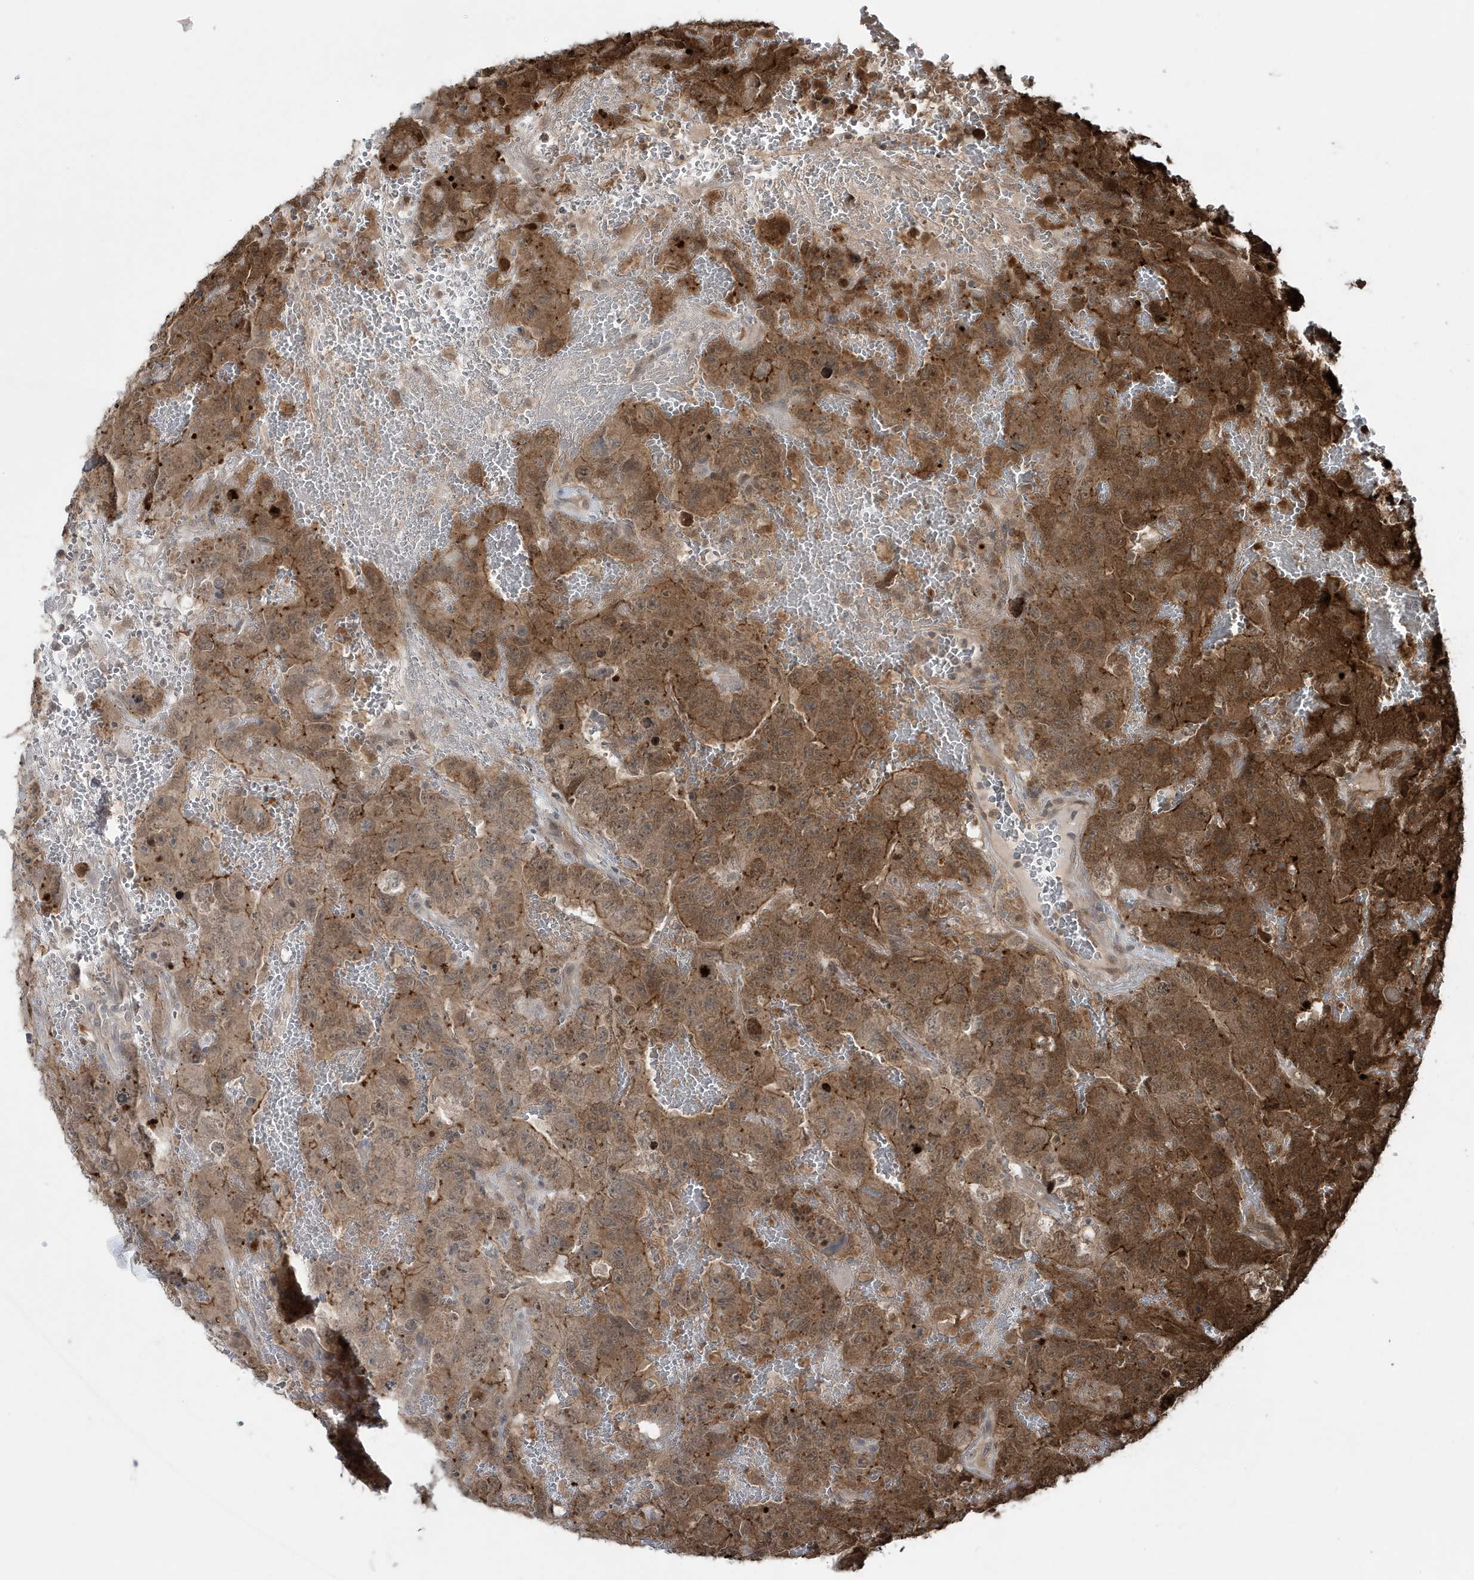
{"staining": {"intensity": "moderate", "quantity": ">75%", "location": "cytoplasmic/membranous"}, "tissue": "testis cancer", "cell_type": "Tumor cells", "image_type": "cancer", "snomed": [{"axis": "morphology", "description": "Carcinoma, Embryonal, NOS"}, {"axis": "topography", "description": "Testis"}], "caption": "Moderate cytoplasmic/membranous expression for a protein is identified in about >75% of tumor cells of testis cancer using immunohistochemistry (IHC).", "gene": "MAPK1IP1L", "patient": {"sex": "male", "age": 45}}